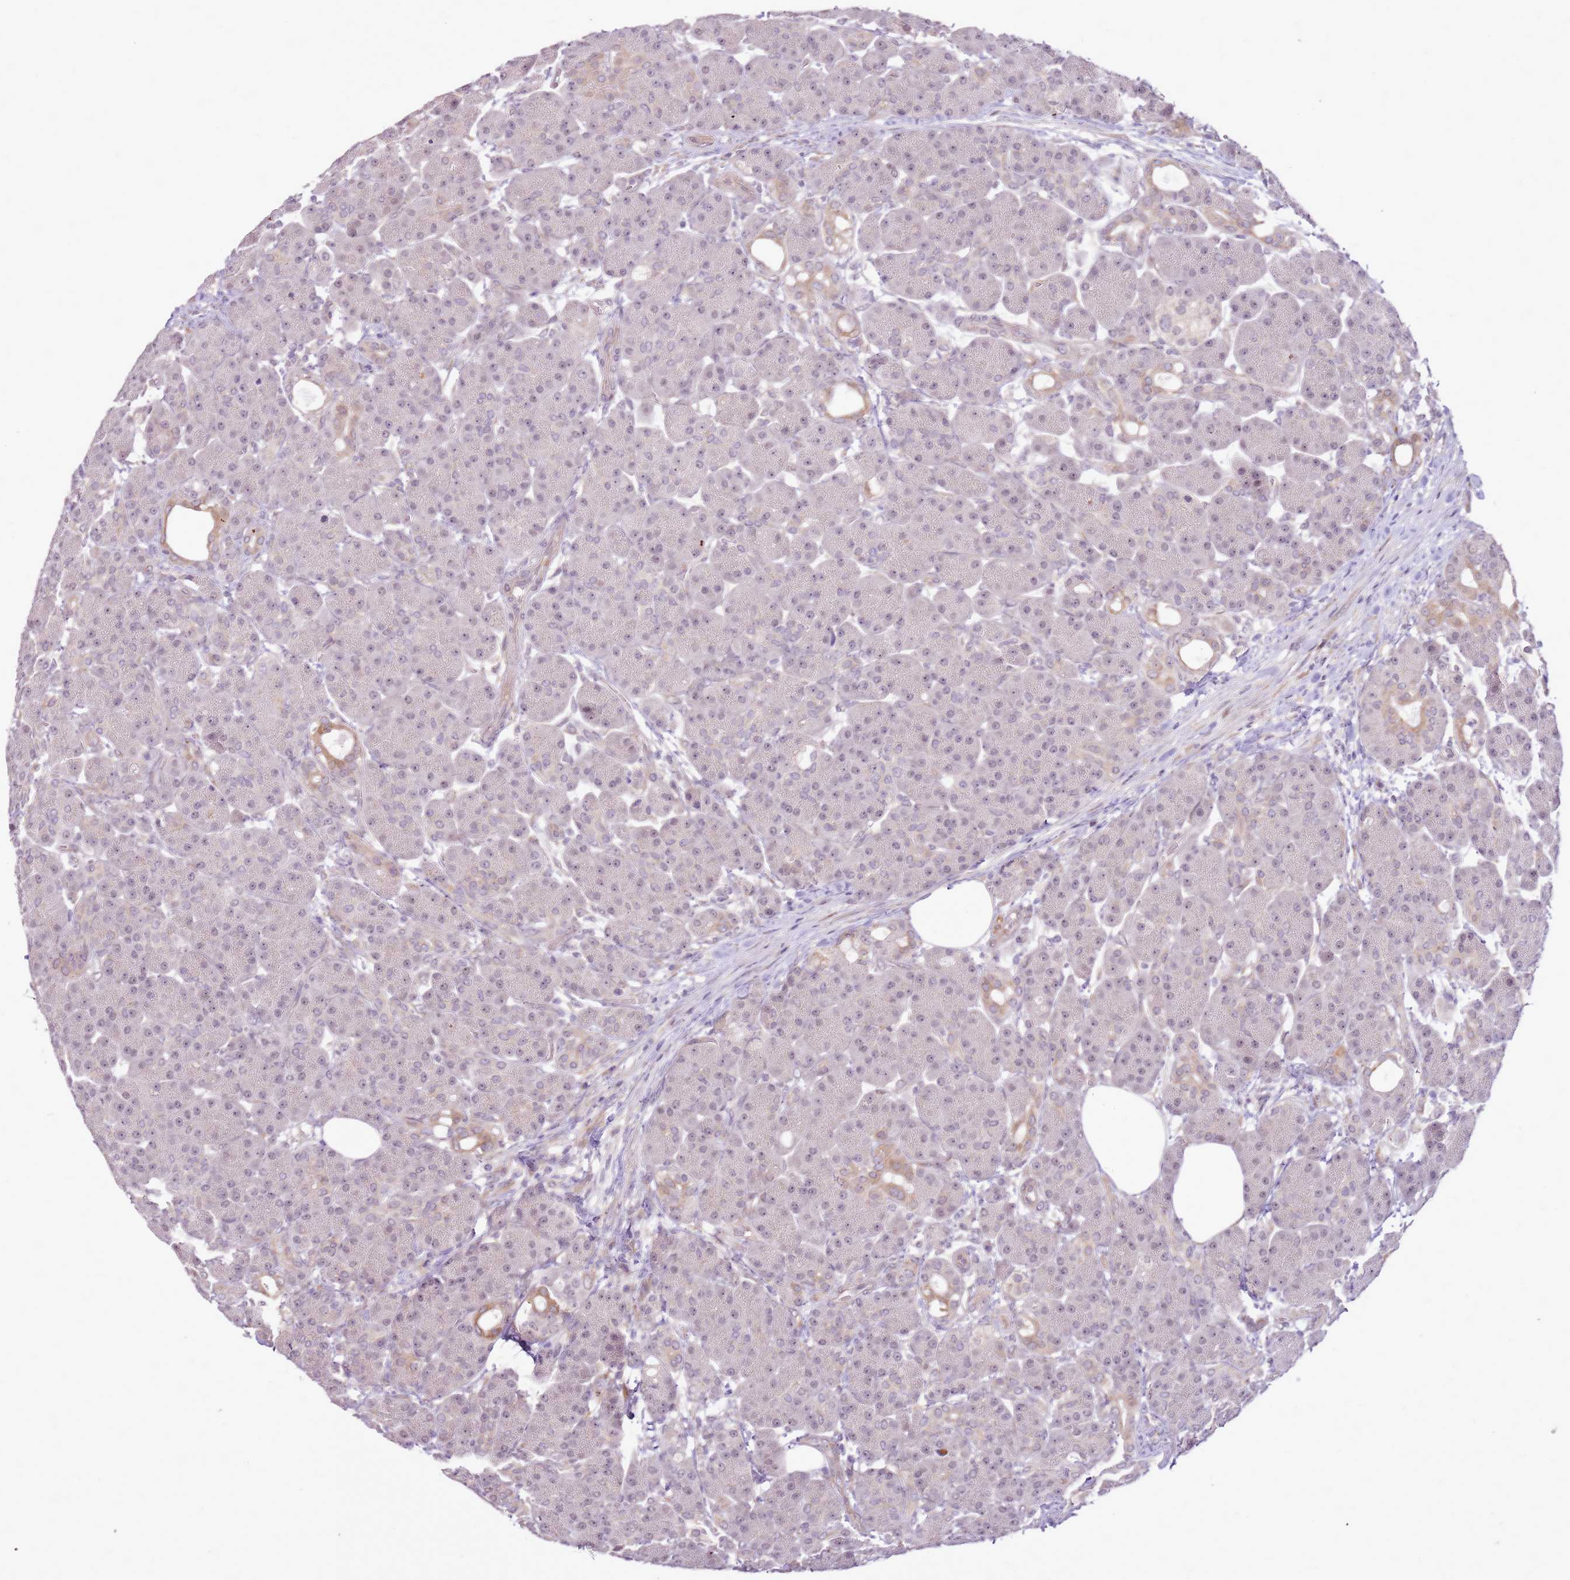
{"staining": {"intensity": "moderate", "quantity": "<25%", "location": "cytoplasmic/membranous"}, "tissue": "pancreas", "cell_type": "Exocrine glandular cells", "image_type": "normal", "snomed": [{"axis": "morphology", "description": "Normal tissue, NOS"}, {"axis": "topography", "description": "Pancreas"}], "caption": "The histopathology image shows a brown stain indicating the presence of a protein in the cytoplasmic/membranous of exocrine glandular cells in pancreas.", "gene": "UGGT2", "patient": {"sex": "male", "age": 63}}